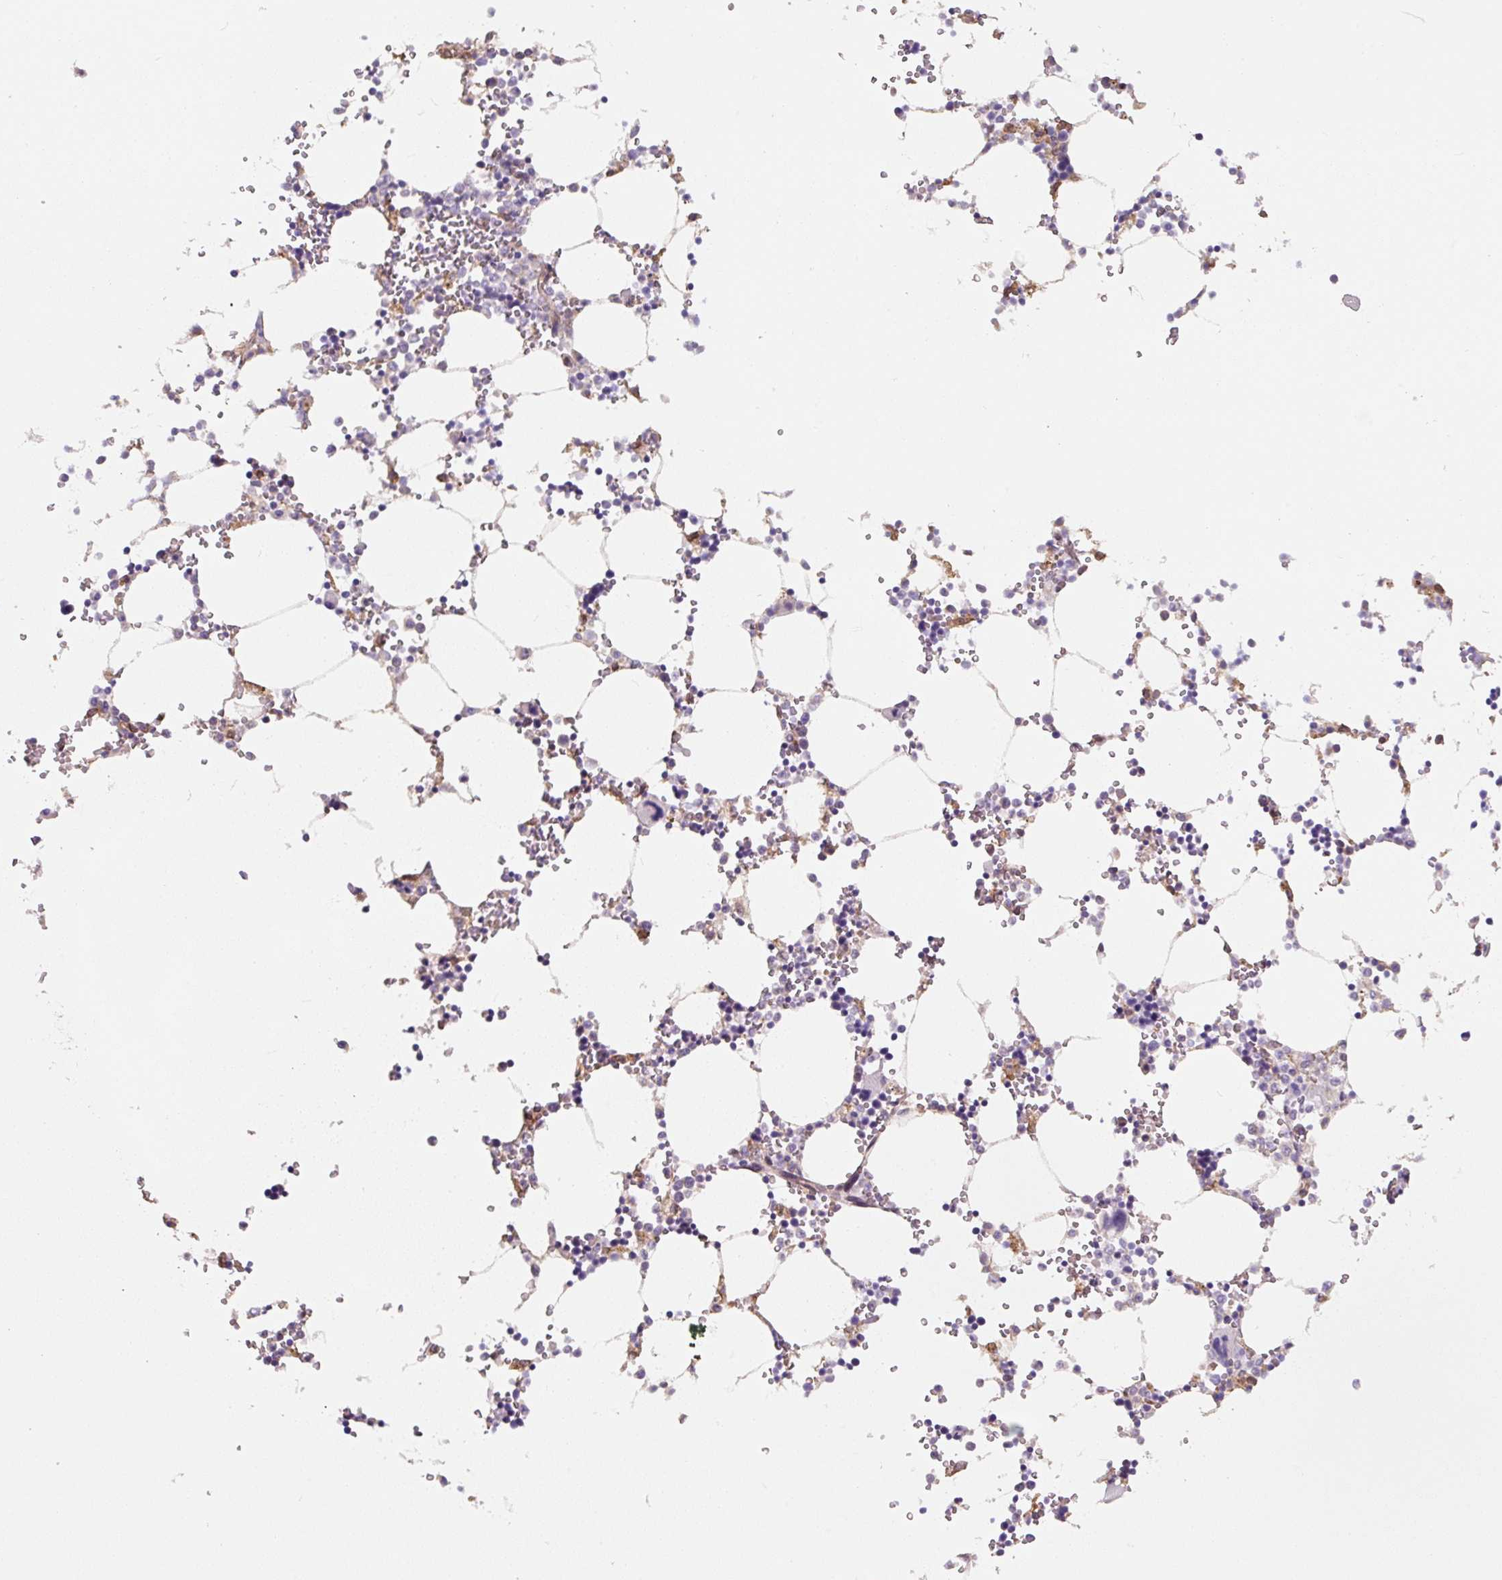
{"staining": {"intensity": "negative", "quantity": "none", "location": "none"}, "tissue": "bone marrow", "cell_type": "Hematopoietic cells", "image_type": "normal", "snomed": [{"axis": "morphology", "description": "Normal tissue, NOS"}, {"axis": "topography", "description": "Bone marrow"}], "caption": "A photomicrograph of bone marrow stained for a protein demonstrates no brown staining in hematopoietic cells. (DAB IHC, high magnification).", "gene": "ASRGL1", "patient": {"sex": "male", "age": 64}}